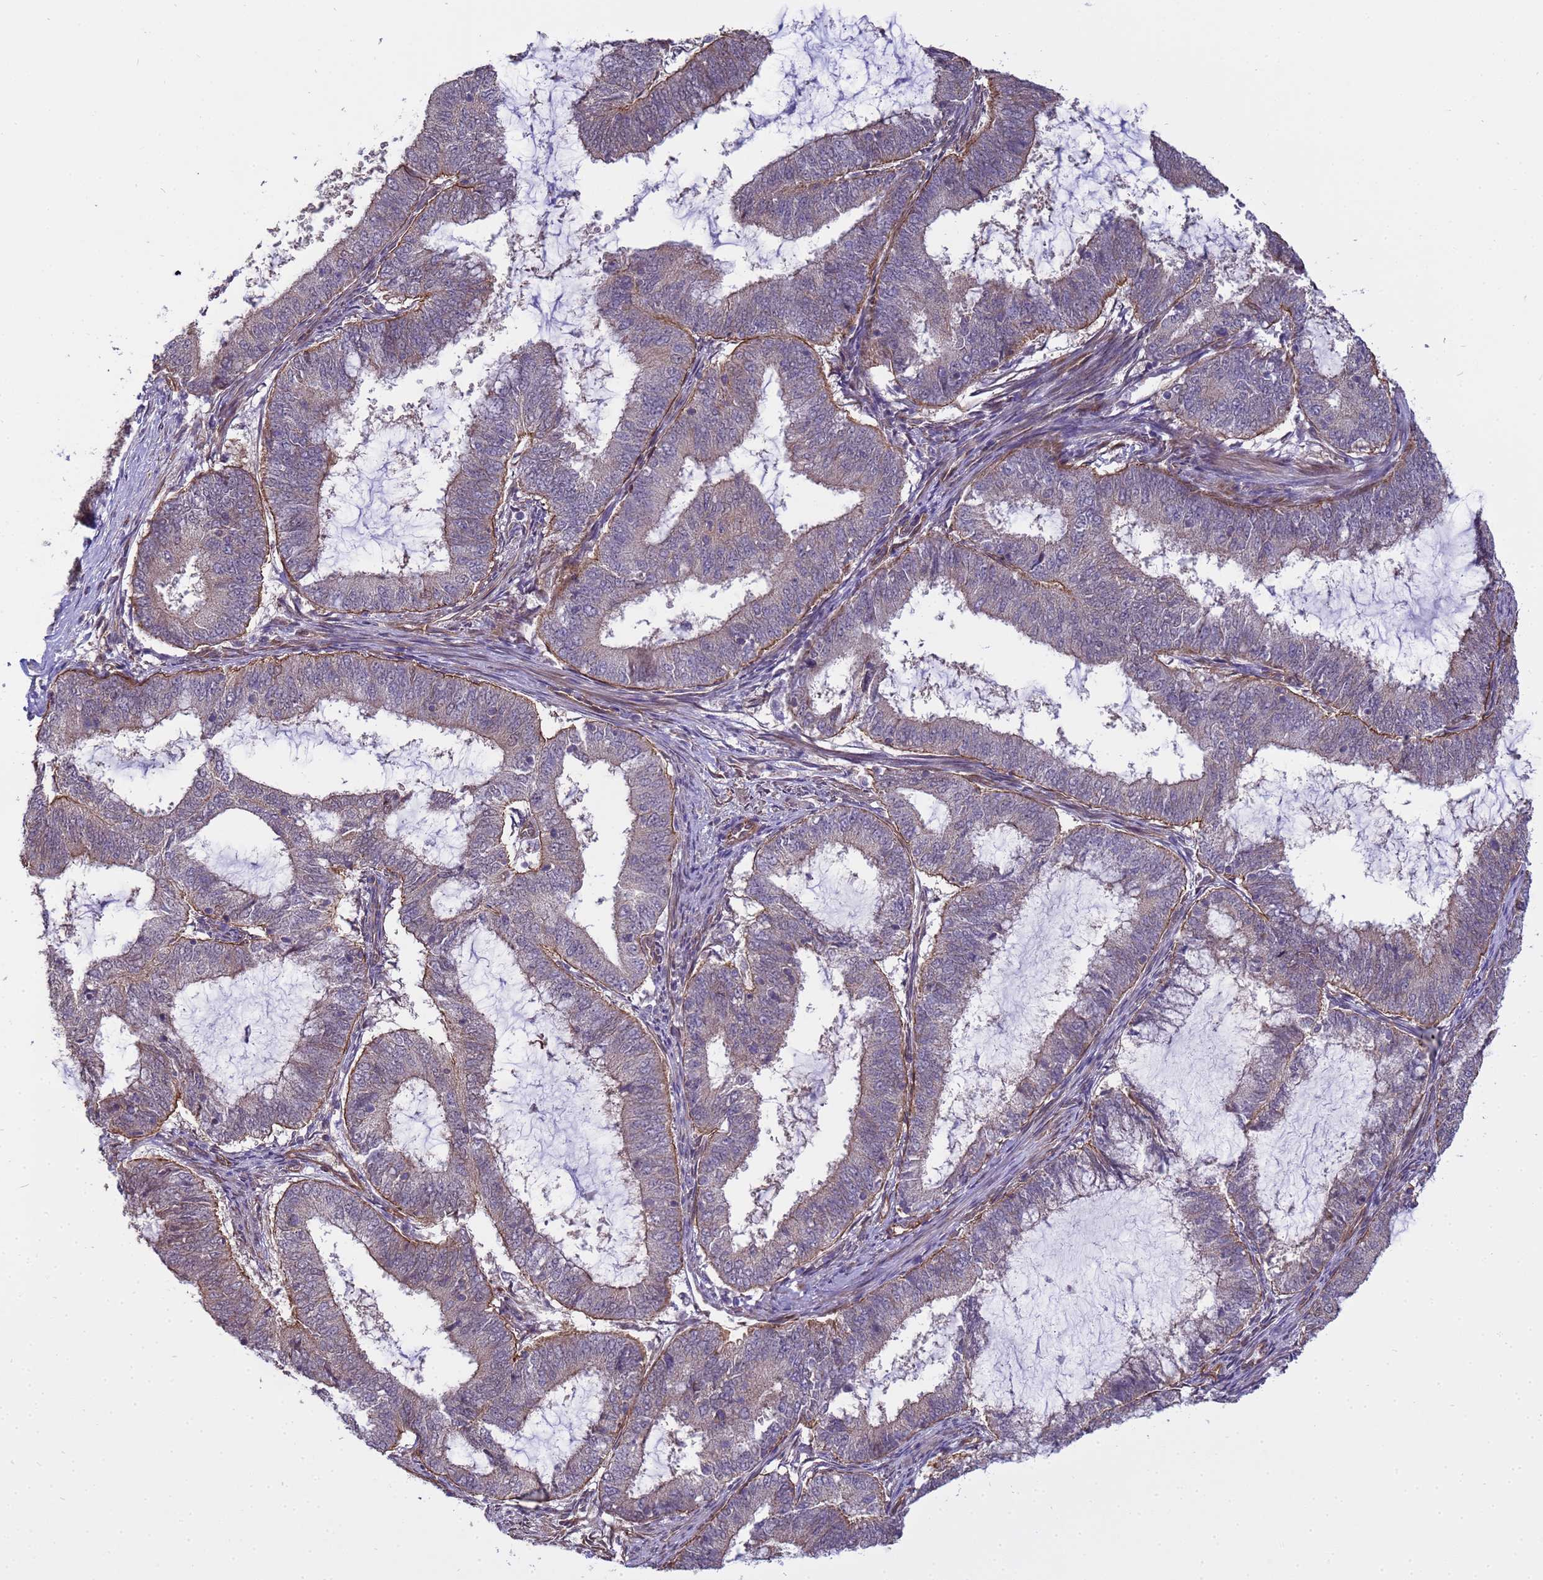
{"staining": {"intensity": "weak", "quantity": "25%-75%", "location": "cytoplasmic/membranous"}, "tissue": "endometrial cancer", "cell_type": "Tumor cells", "image_type": "cancer", "snomed": [{"axis": "morphology", "description": "Adenocarcinoma, NOS"}, {"axis": "topography", "description": "Endometrium"}], "caption": "Immunohistochemical staining of endometrial adenocarcinoma exhibits weak cytoplasmic/membranous protein positivity in approximately 25%-75% of tumor cells.", "gene": "ITGB4", "patient": {"sex": "female", "age": 51}}